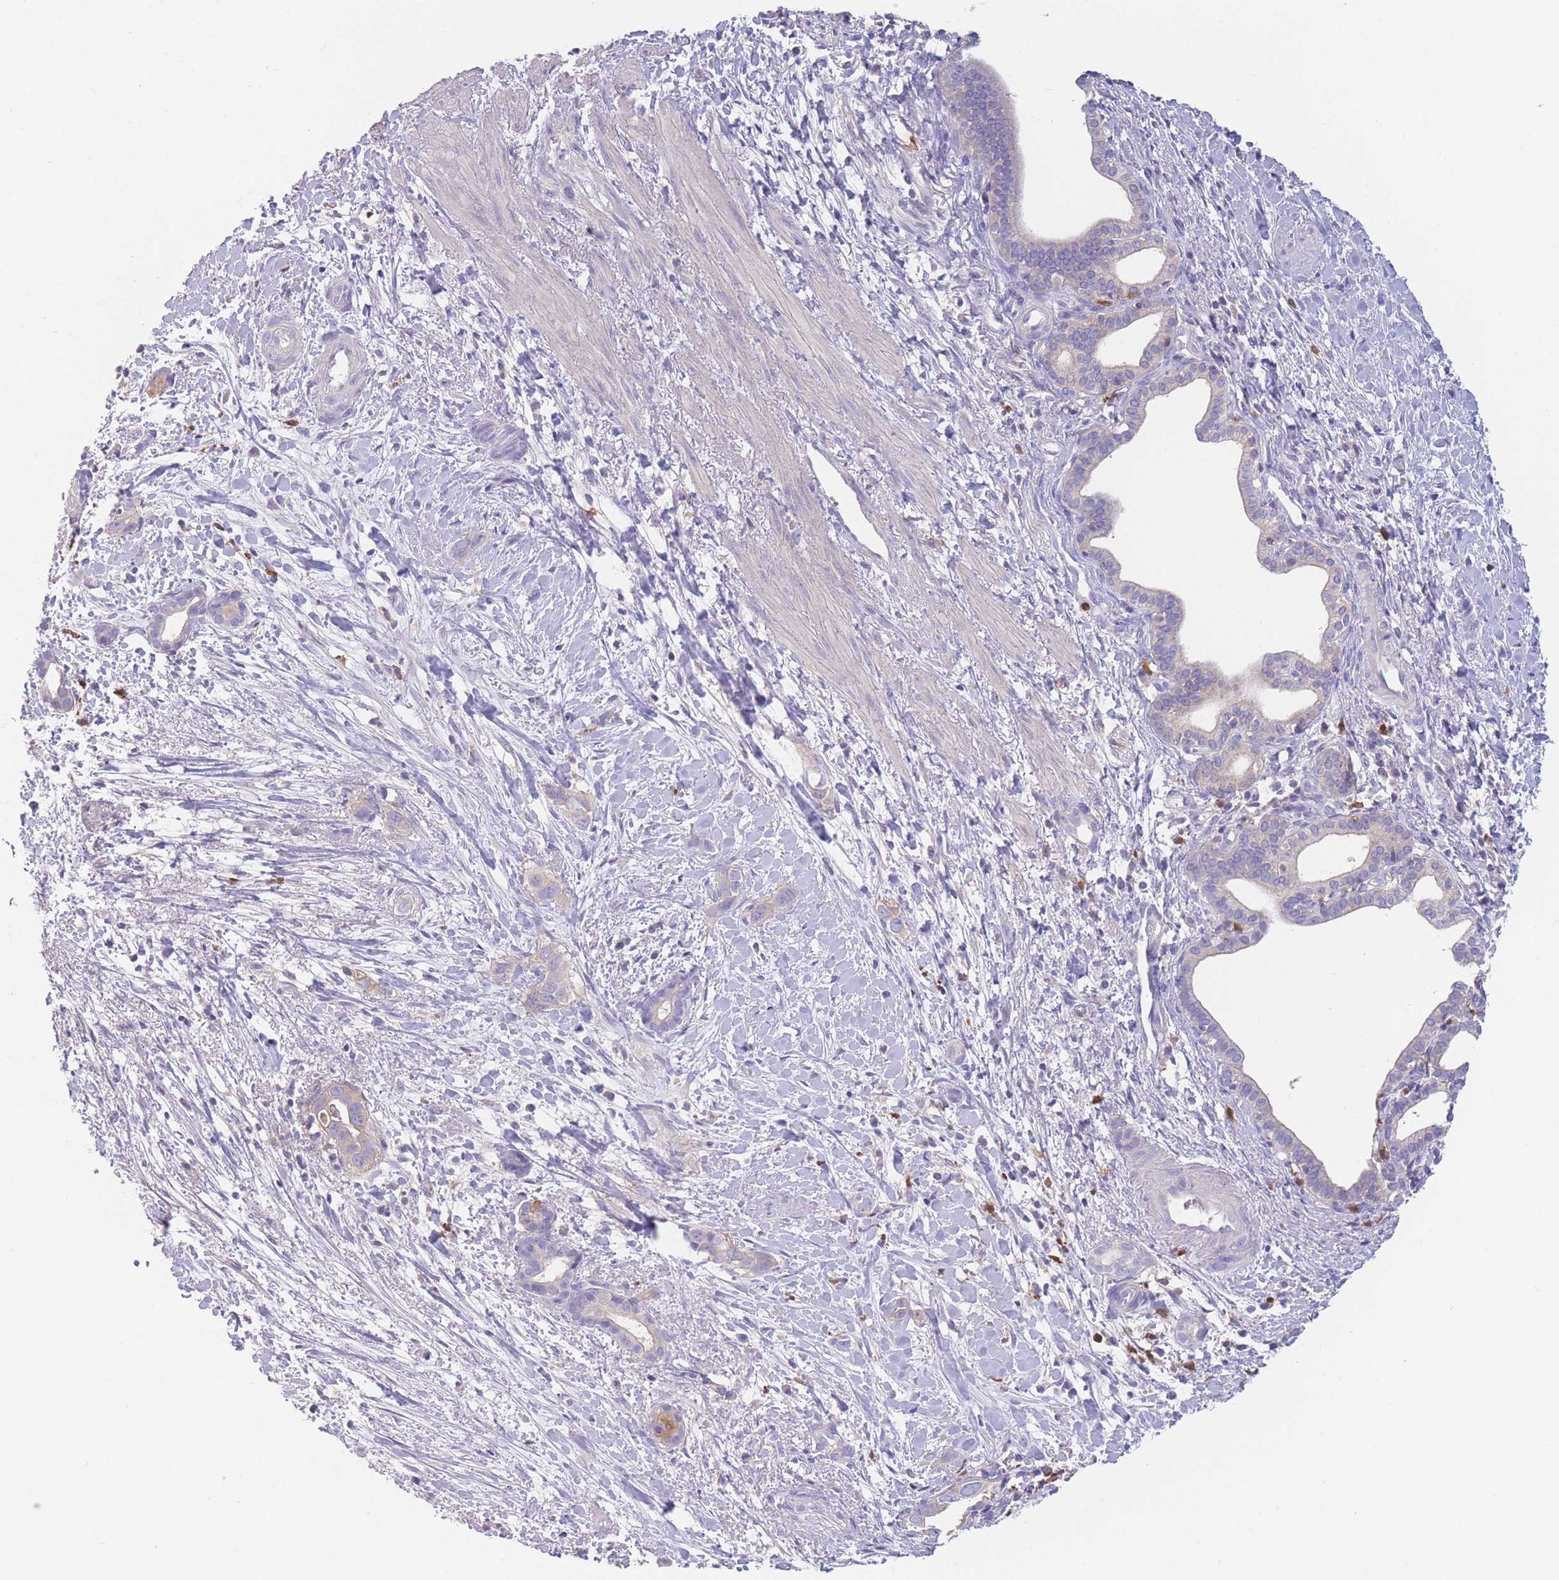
{"staining": {"intensity": "negative", "quantity": "none", "location": "none"}, "tissue": "liver cancer", "cell_type": "Tumor cells", "image_type": "cancer", "snomed": [{"axis": "morphology", "description": "Cholangiocarcinoma"}, {"axis": "topography", "description": "Liver"}], "caption": "Liver cholangiocarcinoma stained for a protein using immunohistochemistry reveals no positivity tumor cells.", "gene": "ST3GAL4", "patient": {"sex": "female", "age": 79}}